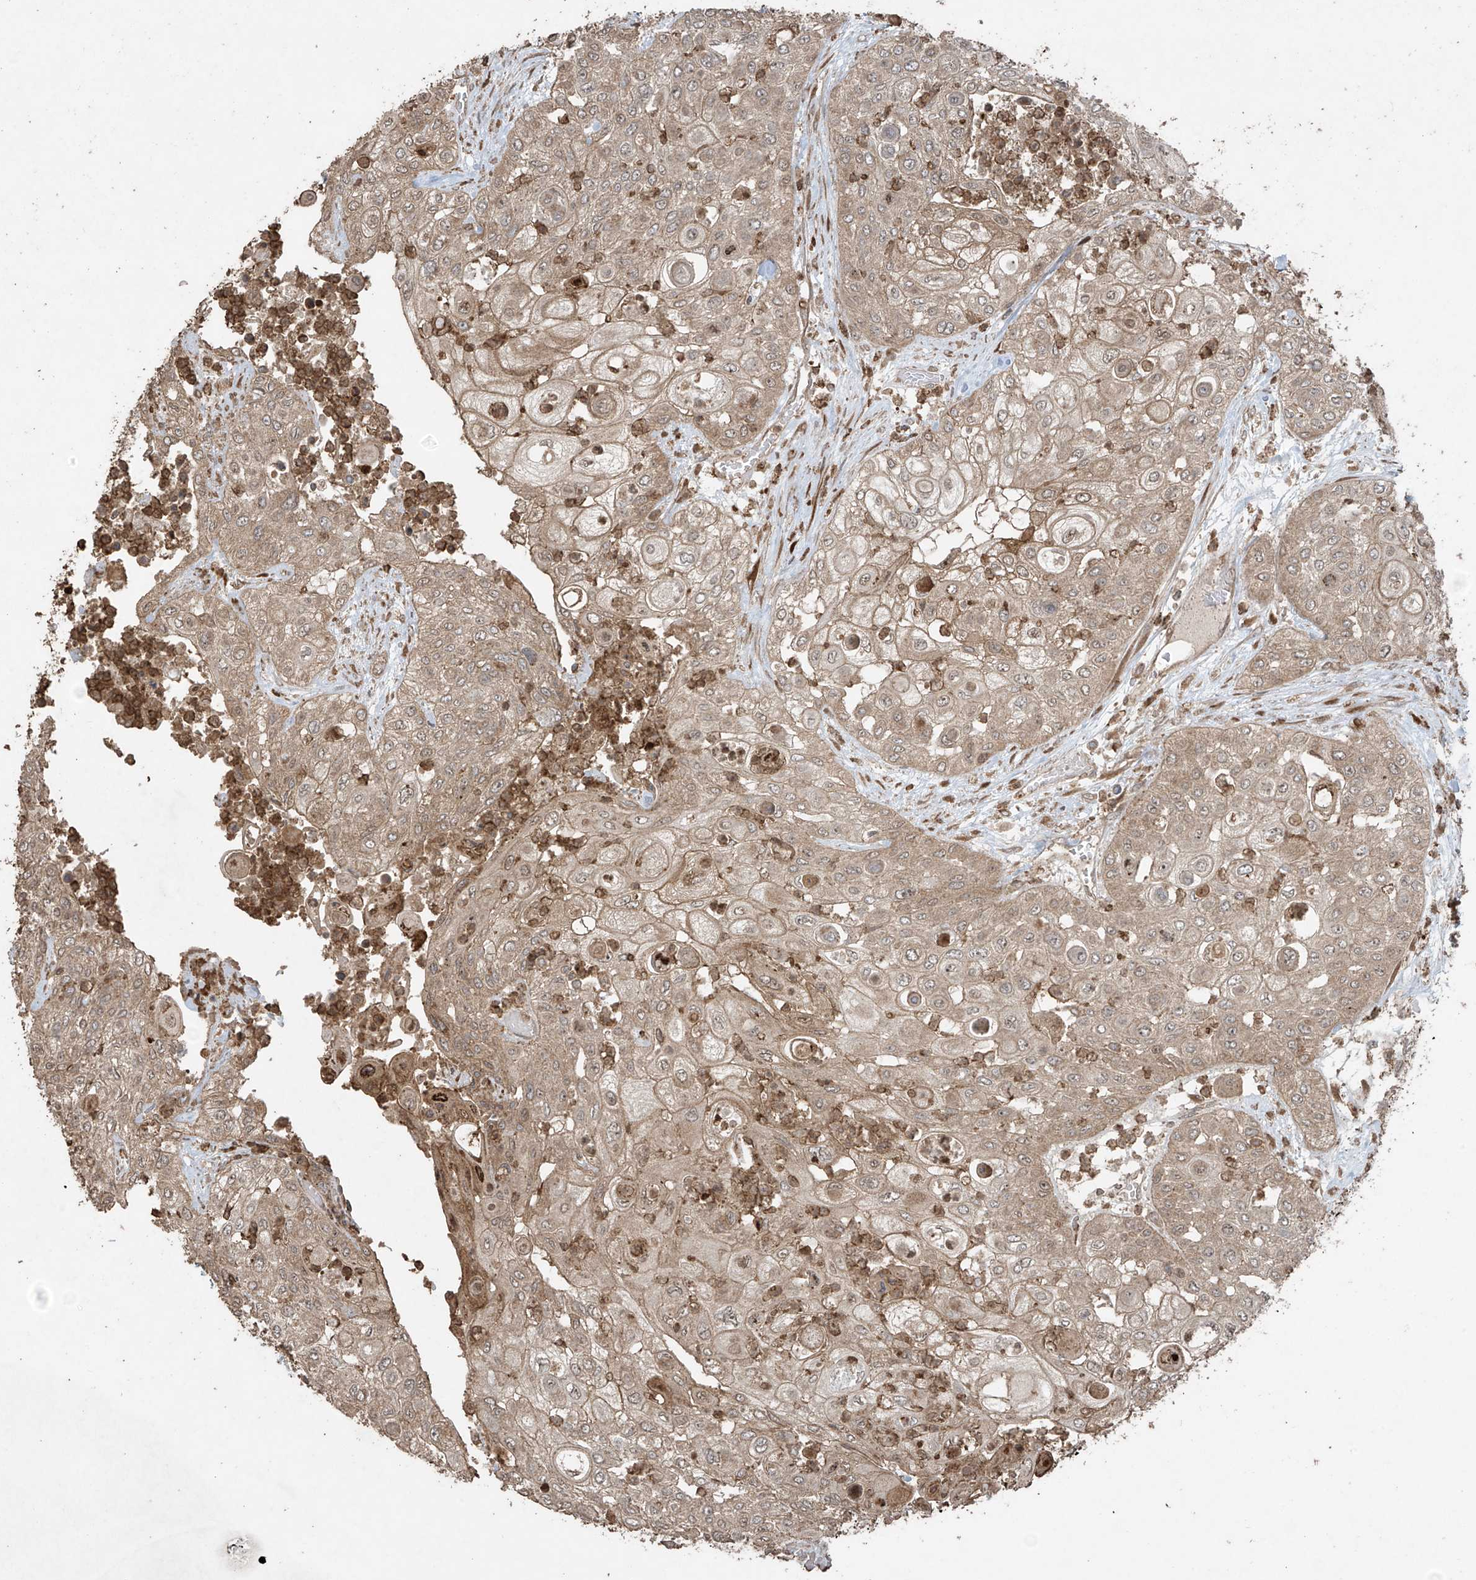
{"staining": {"intensity": "weak", "quantity": ">75%", "location": "cytoplasmic/membranous"}, "tissue": "urothelial cancer", "cell_type": "Tumor cells", "image_type": "cancer", "snomed": [{"axis": "morphology", "description": "Urothelial carcinoma, High grade"}, {"axis": "topography", "description": "Urinary bladder"}], "caption": "IHC (DAB (3,3'-diaminobenzidine)) staining of human urothelial carcinoma (high-grade) displays weak cytoplasmic/membranous protein staining in approximately >75% of tumor cells.", "gene": "PGPEP1", "patient": {"sex": "female", "age": 79}}